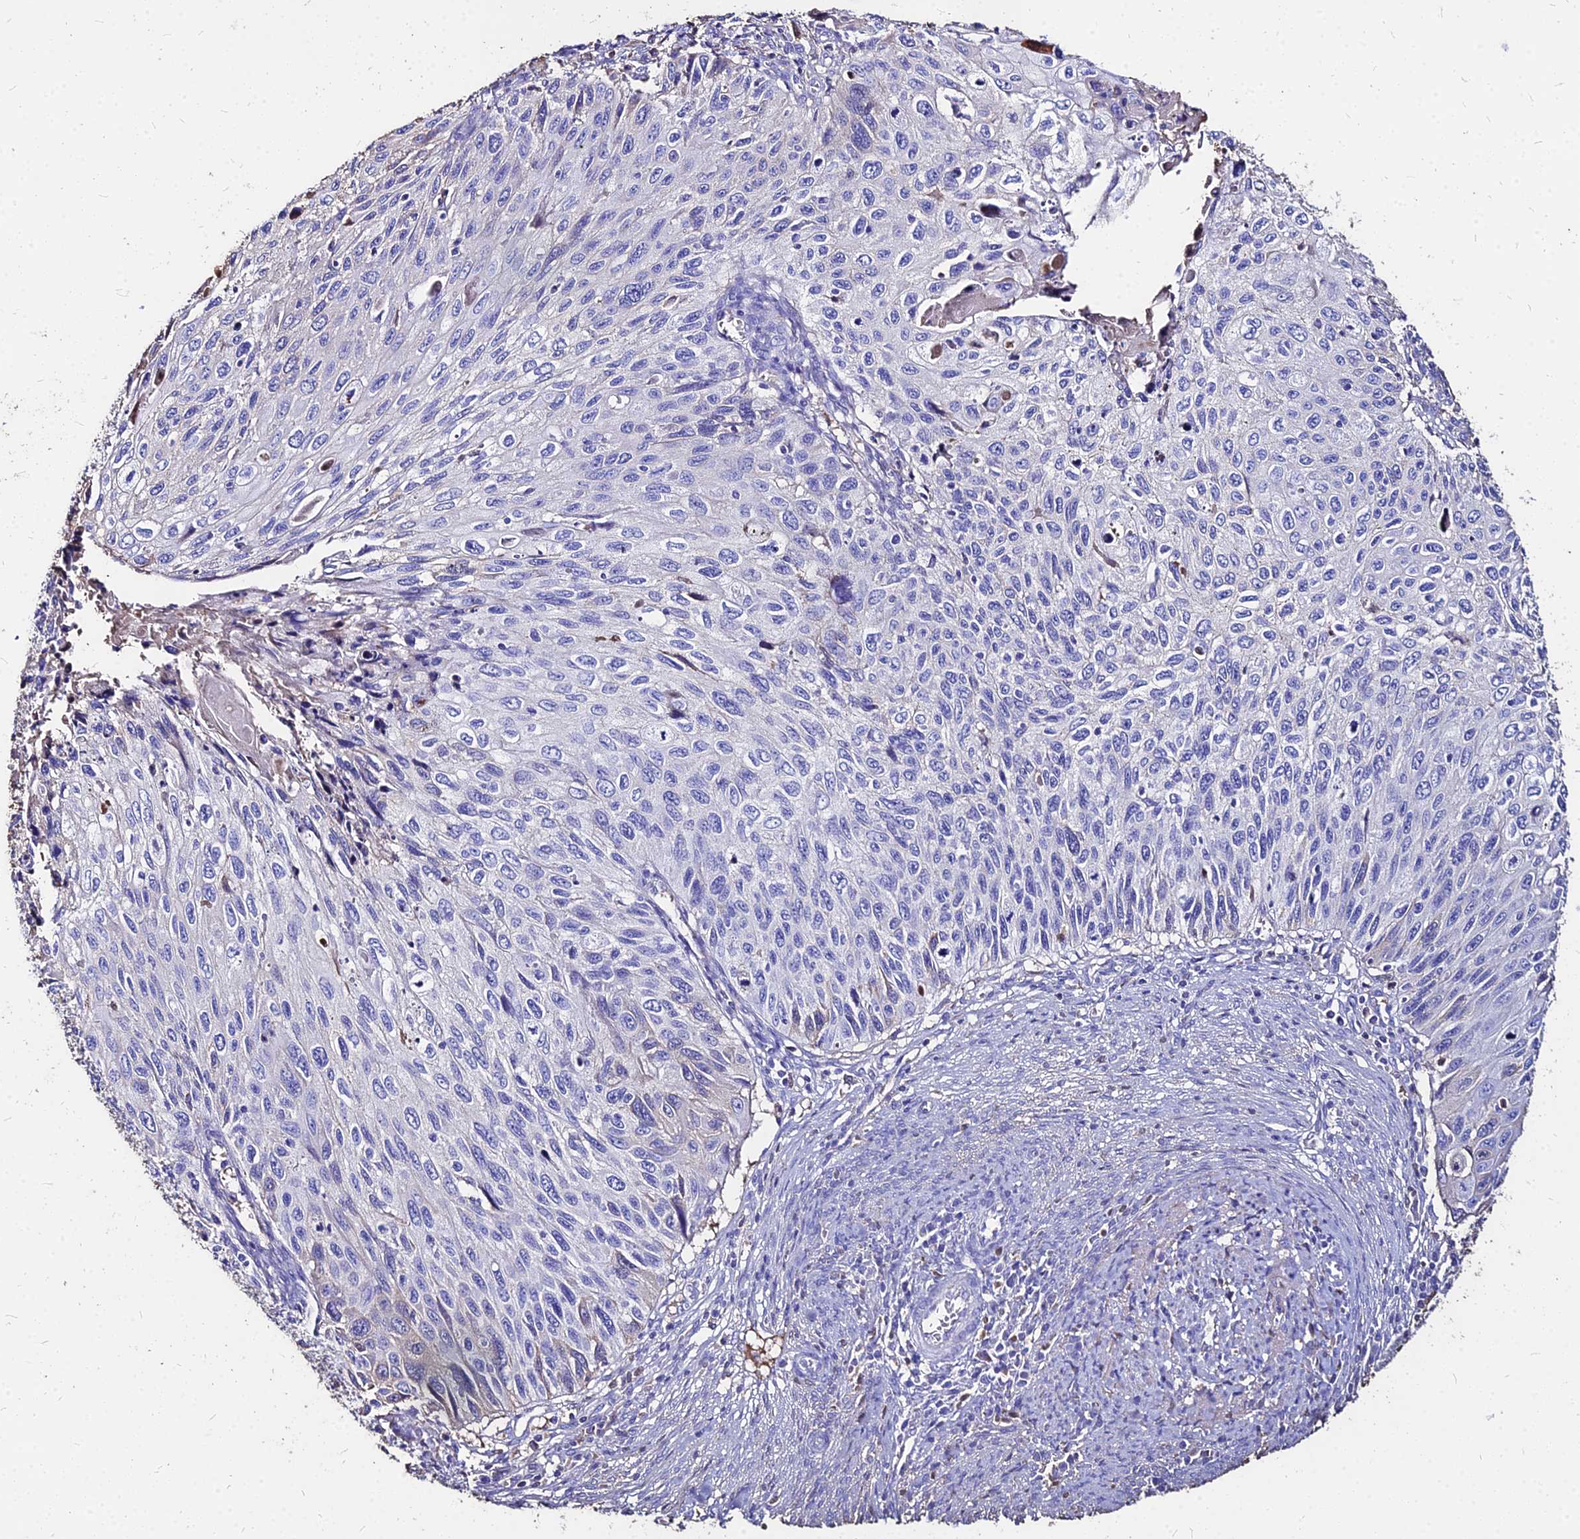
{"staining": {"intensity": "negative", "quantity": "none", "location": "none"}, "tissue": "cervical cancer", "cell_type": "Tumor cells", "image_type": "cancer", "snomed": [{"axis": "morphology", "description": "Squamous cell carcinoma, NOS"}, {"axis": "topography", "description": "Cervix"}], "caption": "An image of human cervical cancer is negative for staining in tumor cells.", "gene": "NME5", "patient": {"sex": "female", "age": 70}}